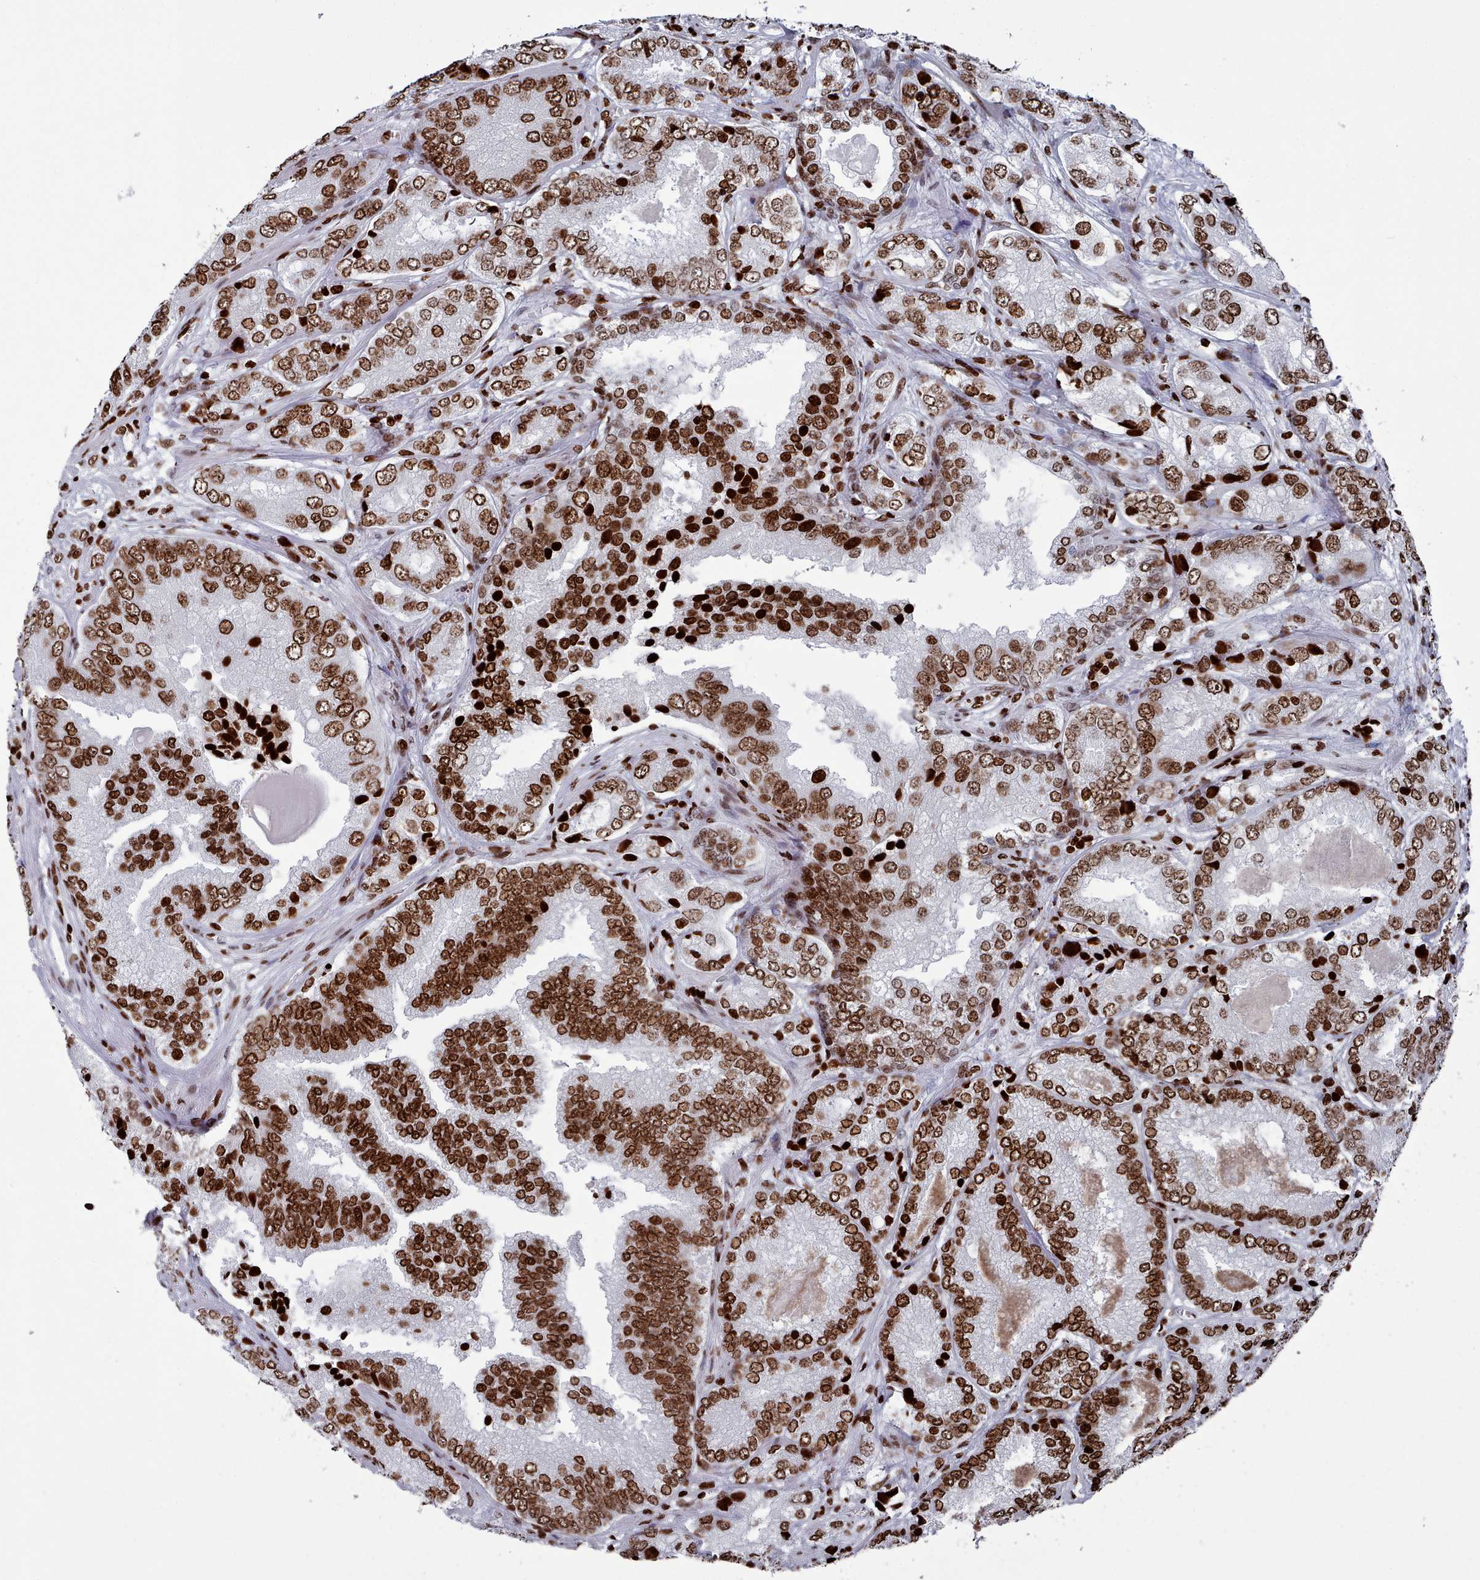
{"staining": {"intensity": "strong", "quantity": ">75%", "location": "nuclear"}, "tissue": "prostate cancer", "cell_type": "Tumor cells", "image_type": "cancer", "snomed": [{"axis": "morphology", "description": "Adenocarcinoma, High grade"}, {"axis": "topography", "description": "Prostate"}], "caption": "This image reveals immunohistochemistry staining of prostate cancer (high-grade adenocarcinoma), with high strong nuclear positivity in approximately >75% of tumor cells.", "gene": "PCDHB12", "patient": {"sex": "male", "age": 63}}